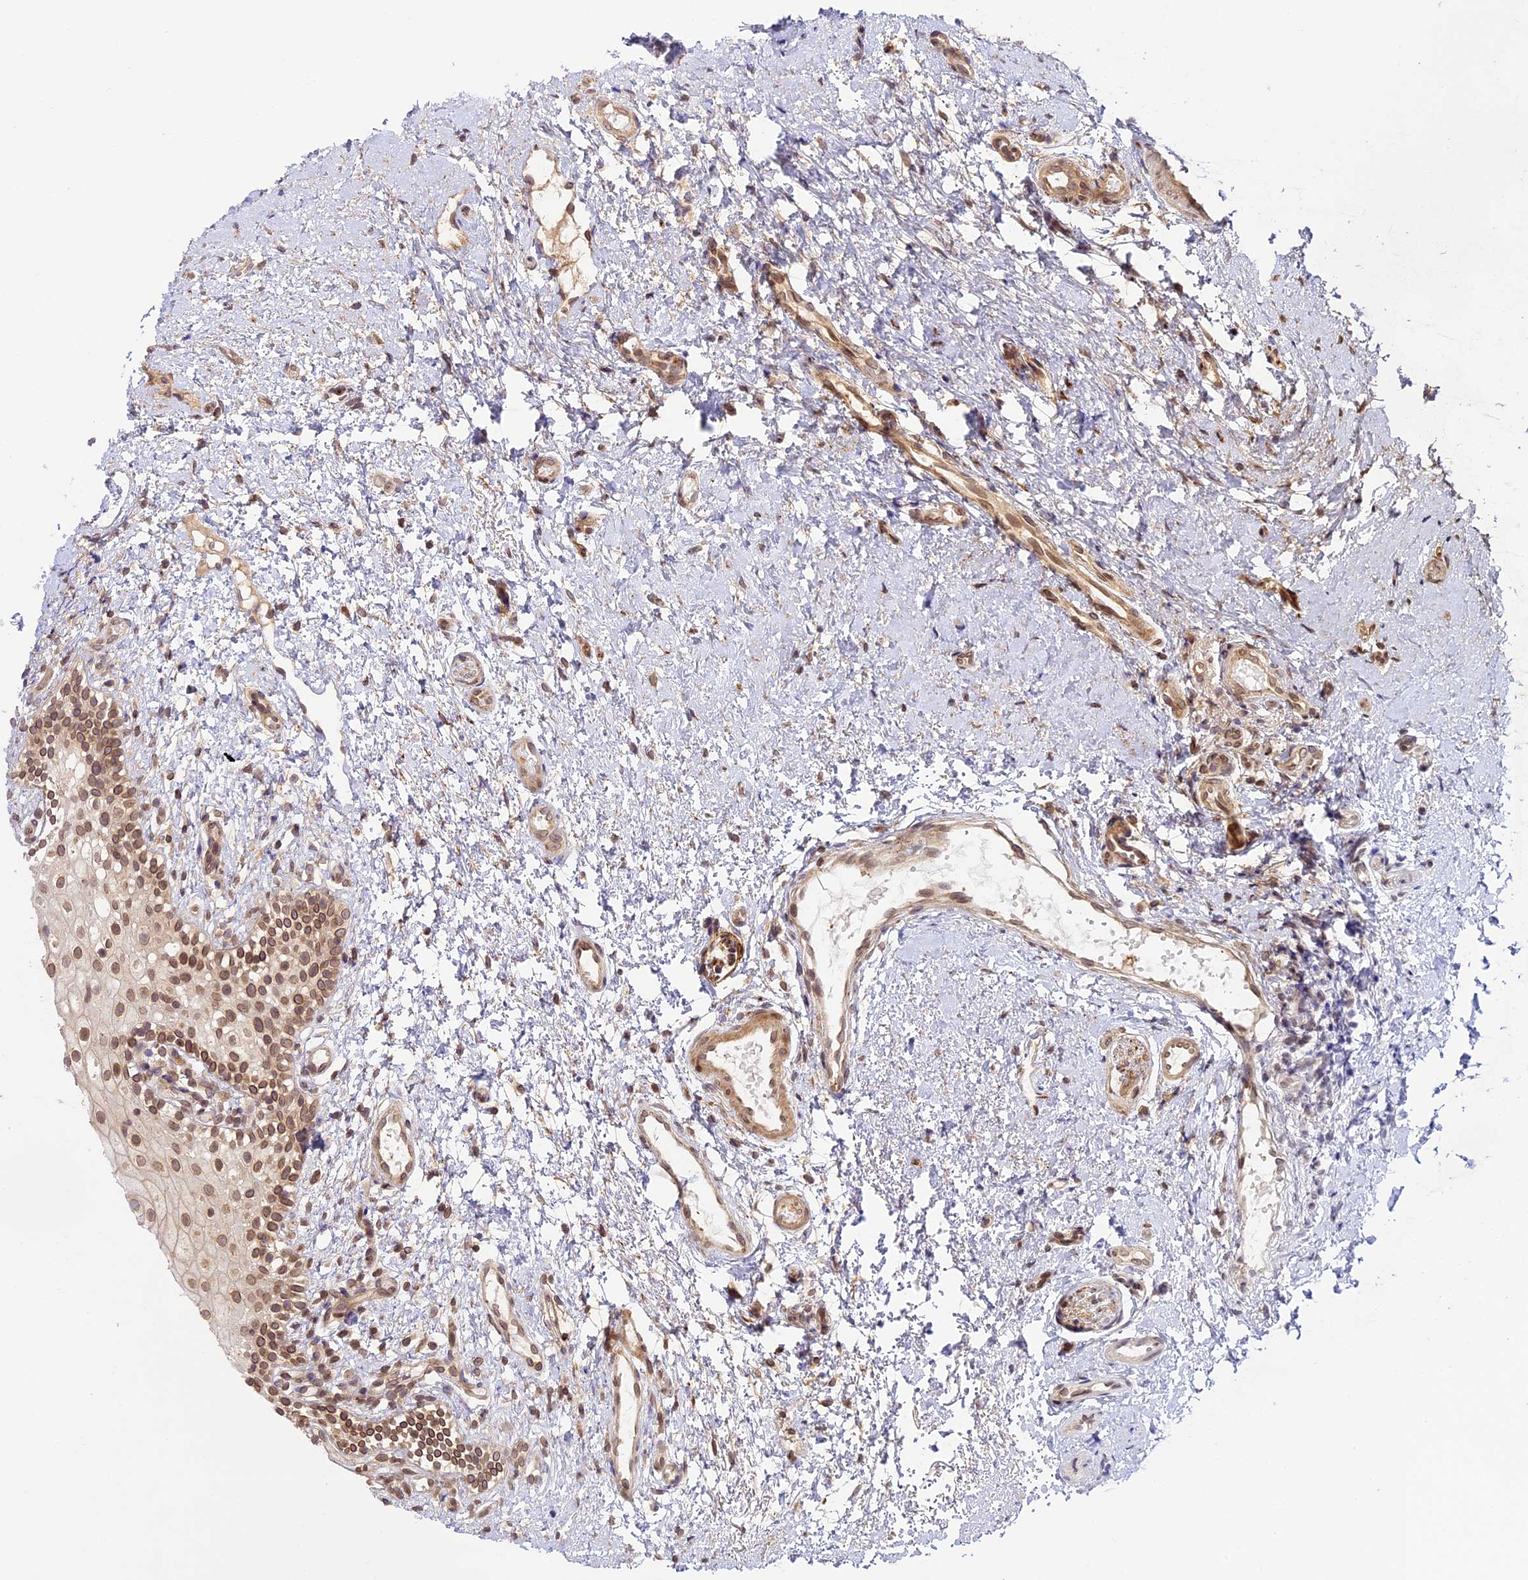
{"staining": {"intensity": "moderate", "quantity": "25%-75%", "location": "cytoplasmic/membranous,nuclear"}, "tissue": "oral mucosa", "cell_type": "Squamous epithelial cells", "image_type": "normal", "snomed": [{"axis": "morphology", "description": "Normal tissue, NOS"}, {"axis": "topography", "description": "Oral tissue"}], "caption": "Protein staining exhibits moderate cytoplasmic/membranous,nuclear staining in approximately 25%-75% of squamous epithelial cells in unremarkable oral mucosa.", "gene": "DGKH", "patient": {"sex": "female", "age": 13}}